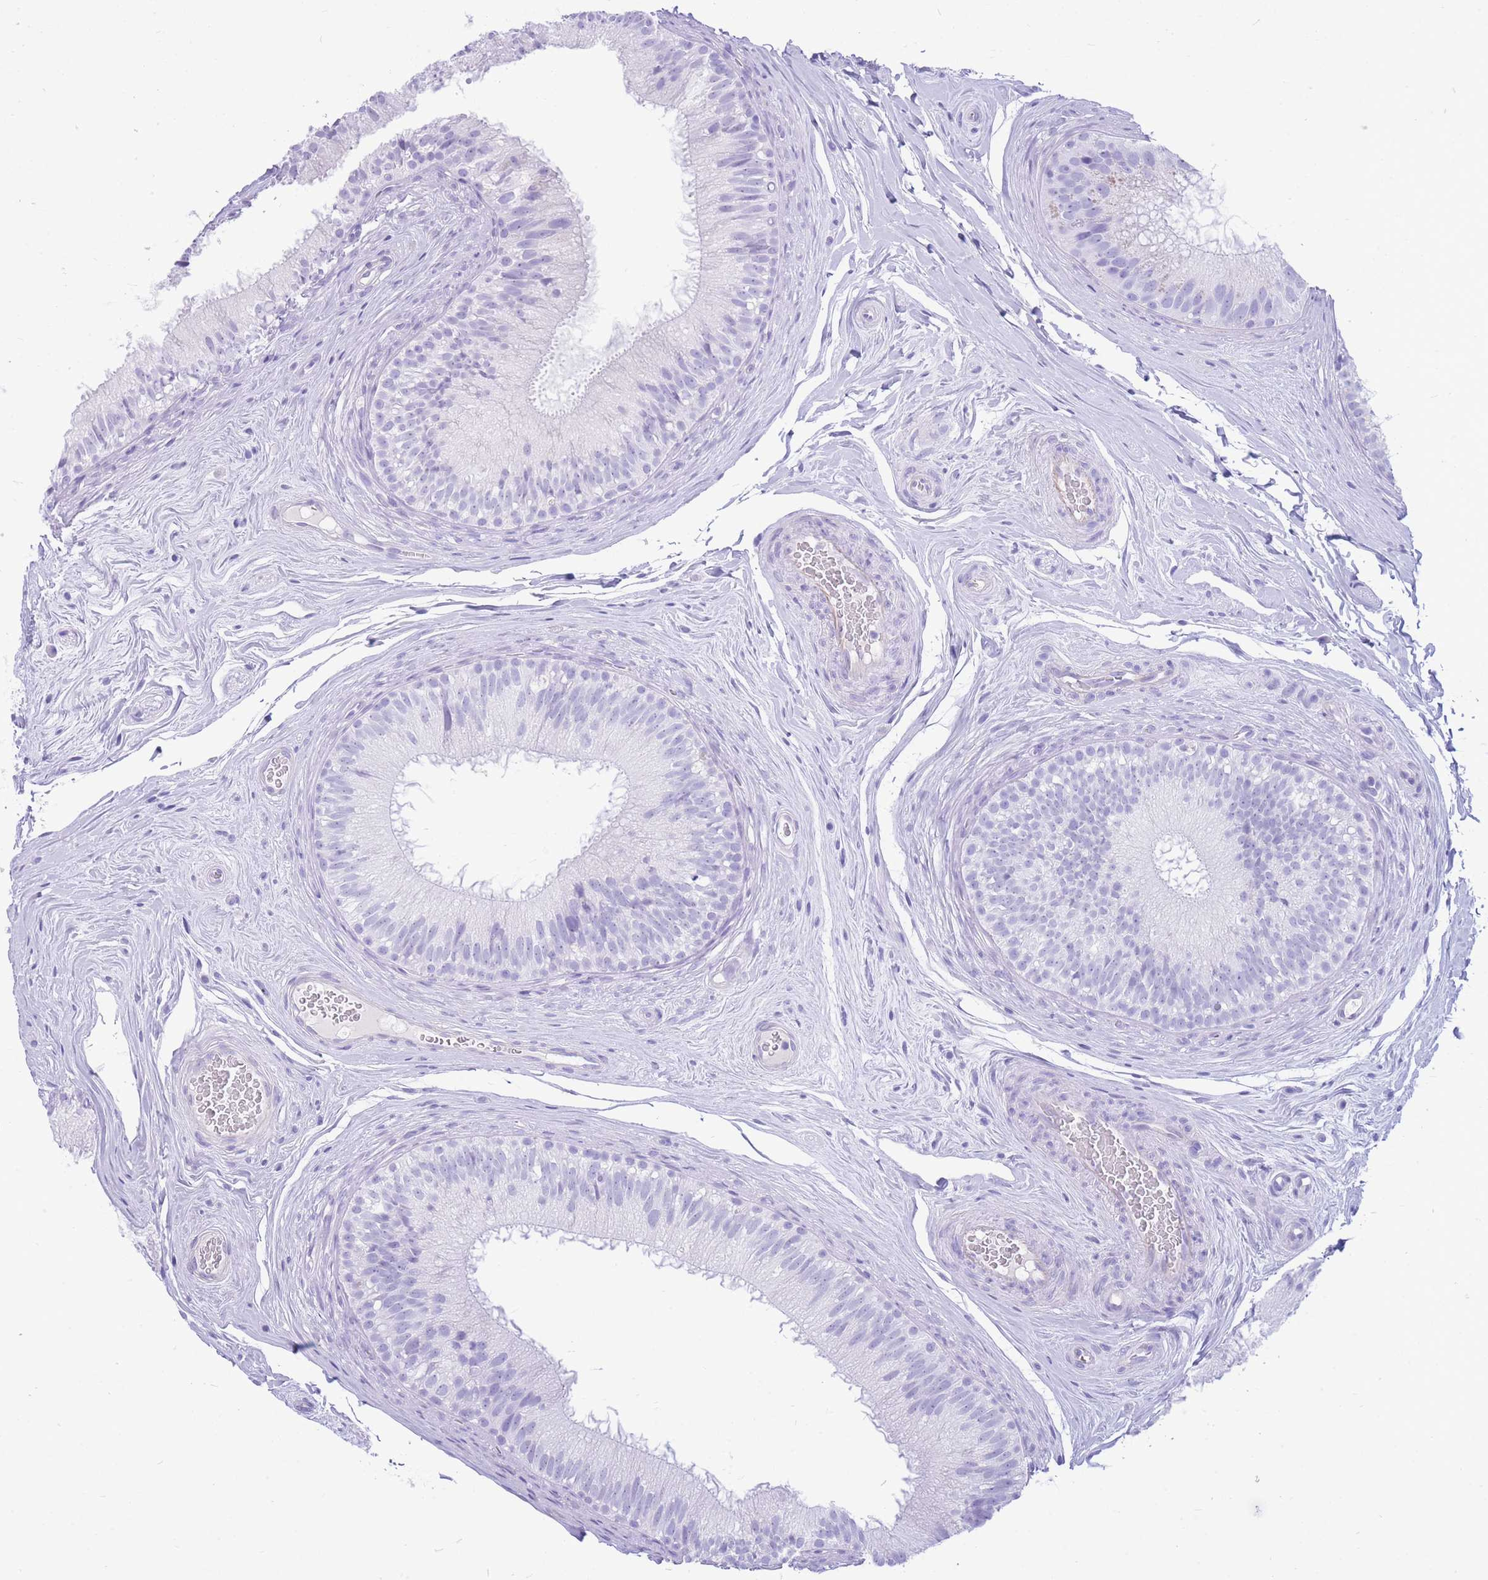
{"staining": {"intensity": "negative", "quantity": "none", "location": "none"}, "tissue": "epididymis", "cell_type": "Glandular cells", "image_type": "normal", "snomed": [{"axis": "morphology", "description": "Normal tissue, NOS"}, {"axis": "topography", "description": "Epididymis"}], "caption": "Immunohistochemistry (IHC) of unremarkable human epididymis exhibits no staining in glandular cells.", "gene": "ZFP62", "patient": {"sex": "male", "age": 34}}